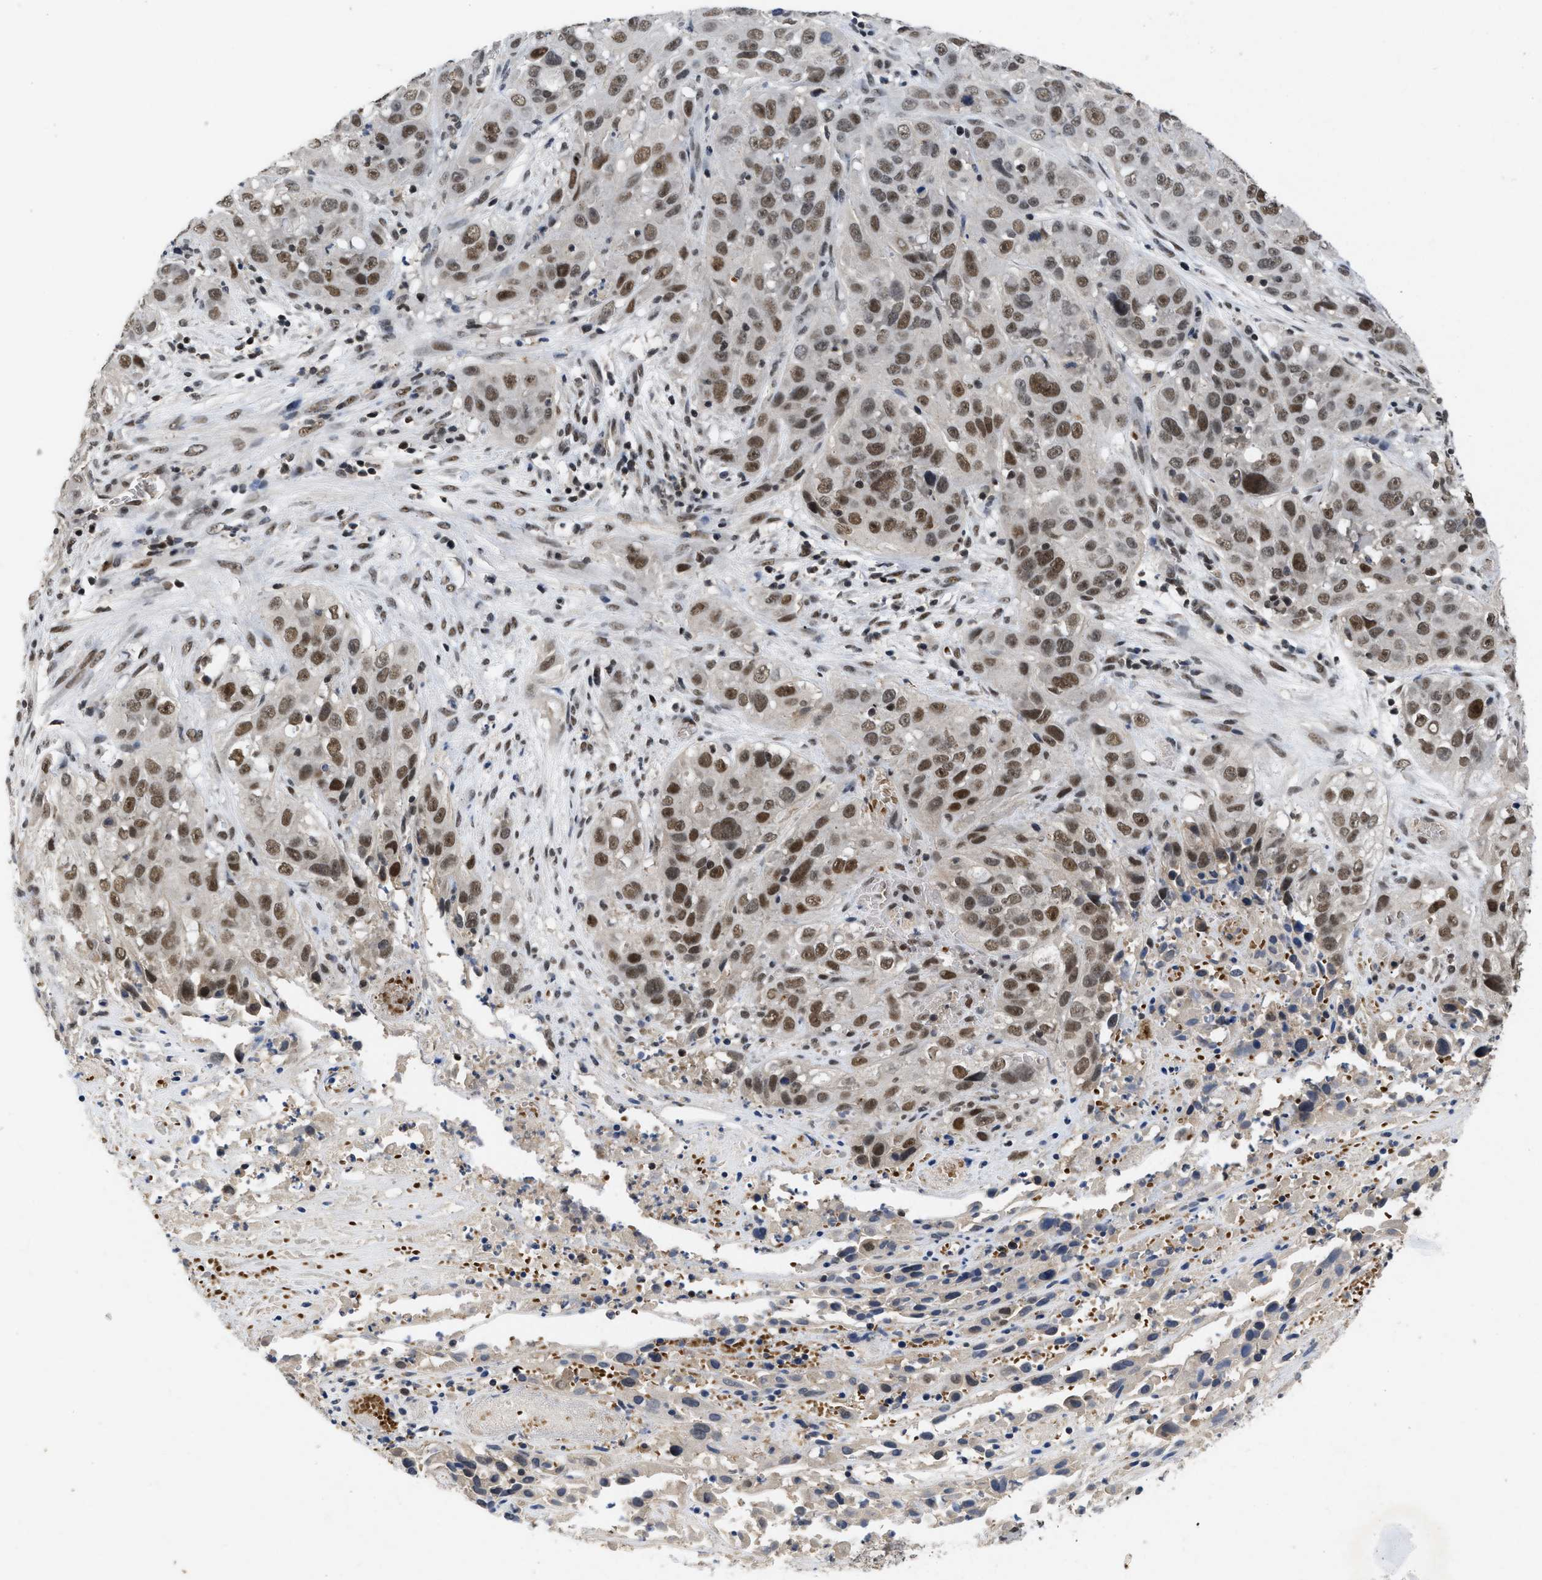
{"staining": {"intensity": "moderate", "quantity": ">75%", "location": "nuclear"}, "tissue": "cervical cancer", "cell_type": "Tumor cells", "image_type": "cancer", "snomed": [{"axis": "morphology", "description": "Squamous cell carcinoma, NOS"}, {"axis": "topography", "description": "Cervix"}], "caption": "IHC image of human cervical cancer stained for a protein (brown), which displays medium levels of moderate nuclear staining in about >75% of tumor cells.", "gene": "ZNF346", "patient": {"sex": "female", "age": 32}}